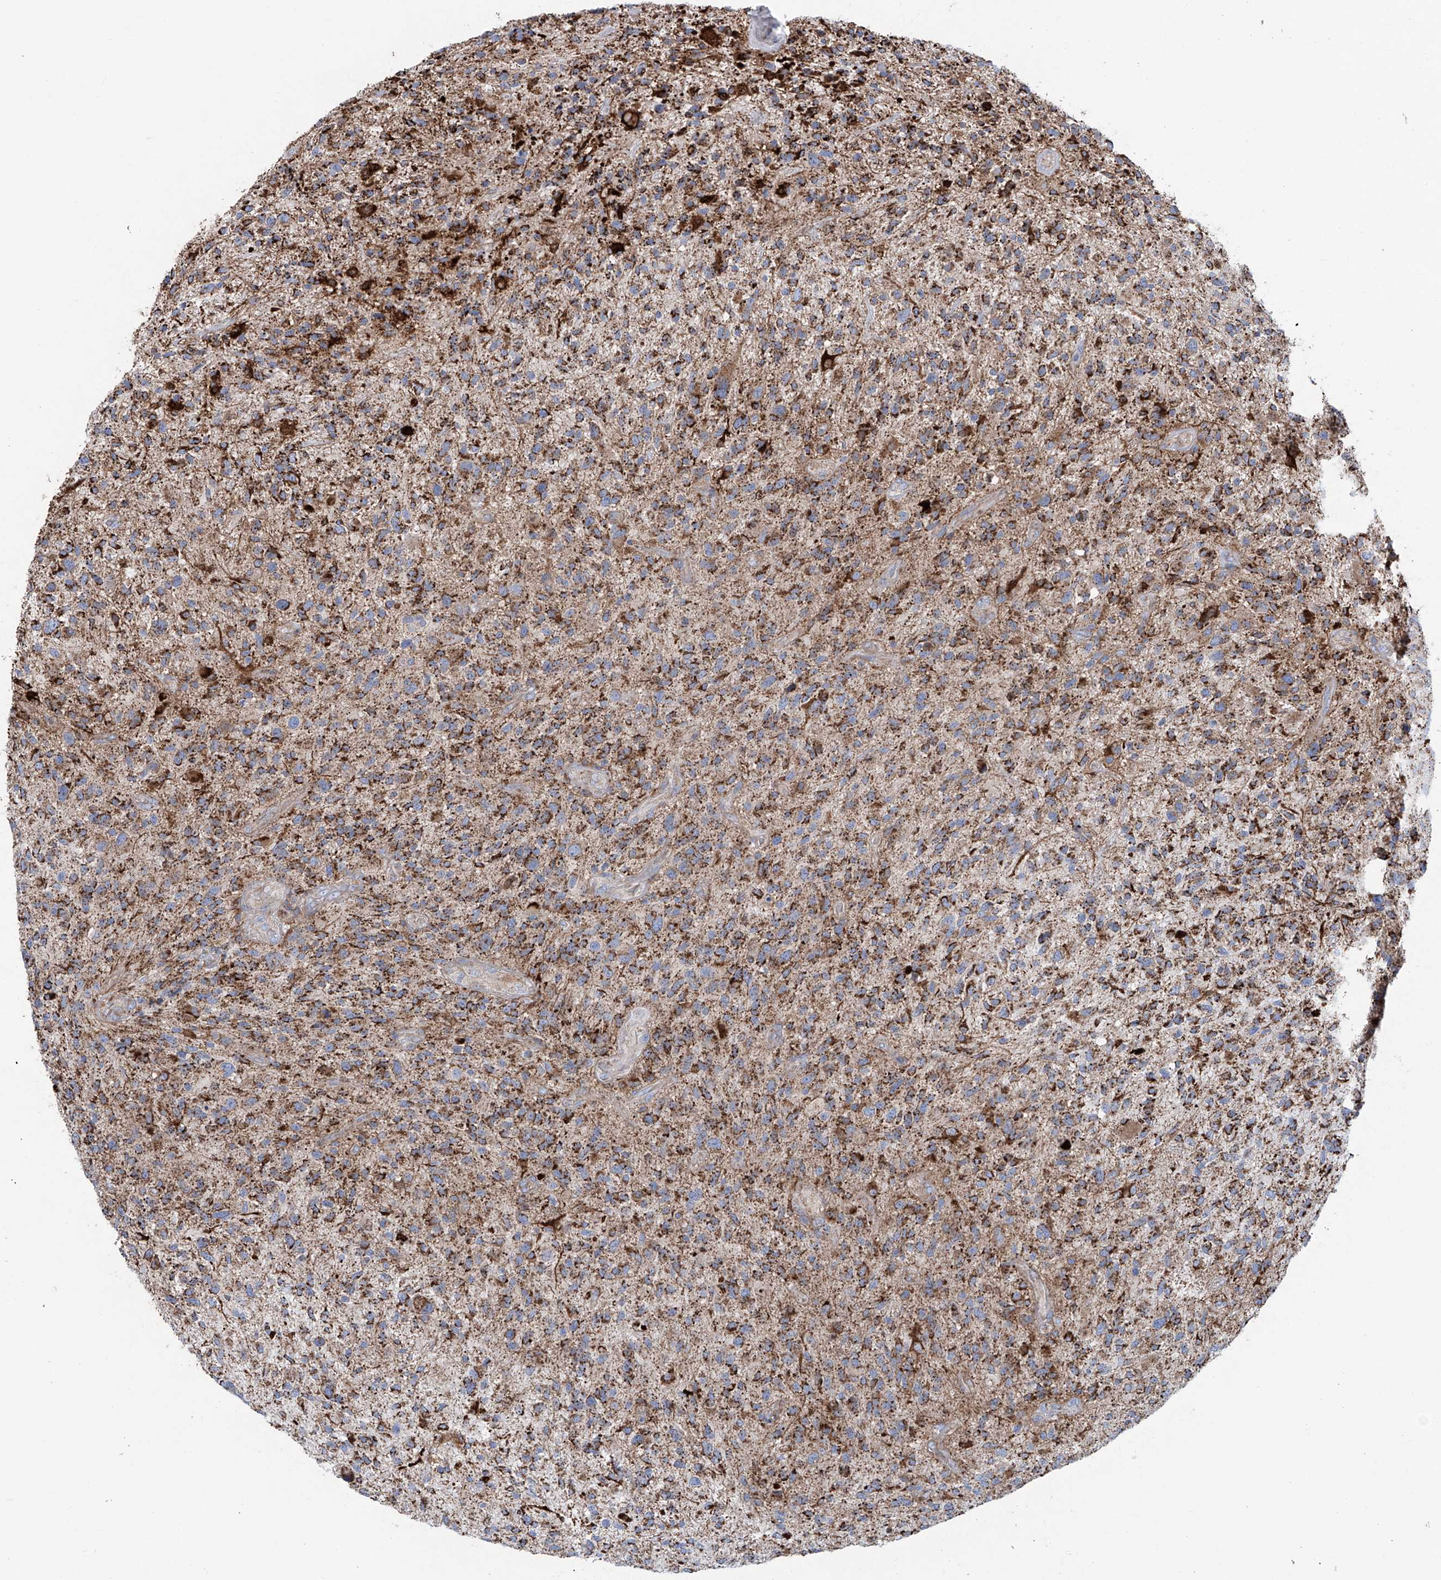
{"staining": {"intensity": "moderate", "quantity": ">75%", "location": "cytoplasmic/membranous"}, "tissue": "glioma", "cell_type": "Tumor cells", "image_type": "cancer", "snomed": [{"axis": "morphology", "description": "Glioma, malignant, High grade"}, {"axis": "topography", "description": "Brain"}], "caption": "Glioma stained with a protein marker exhibits moderate staining in tumor cells.", "gene": "ALDH6A1", "patient": {"sex": "male", "age": 47}}